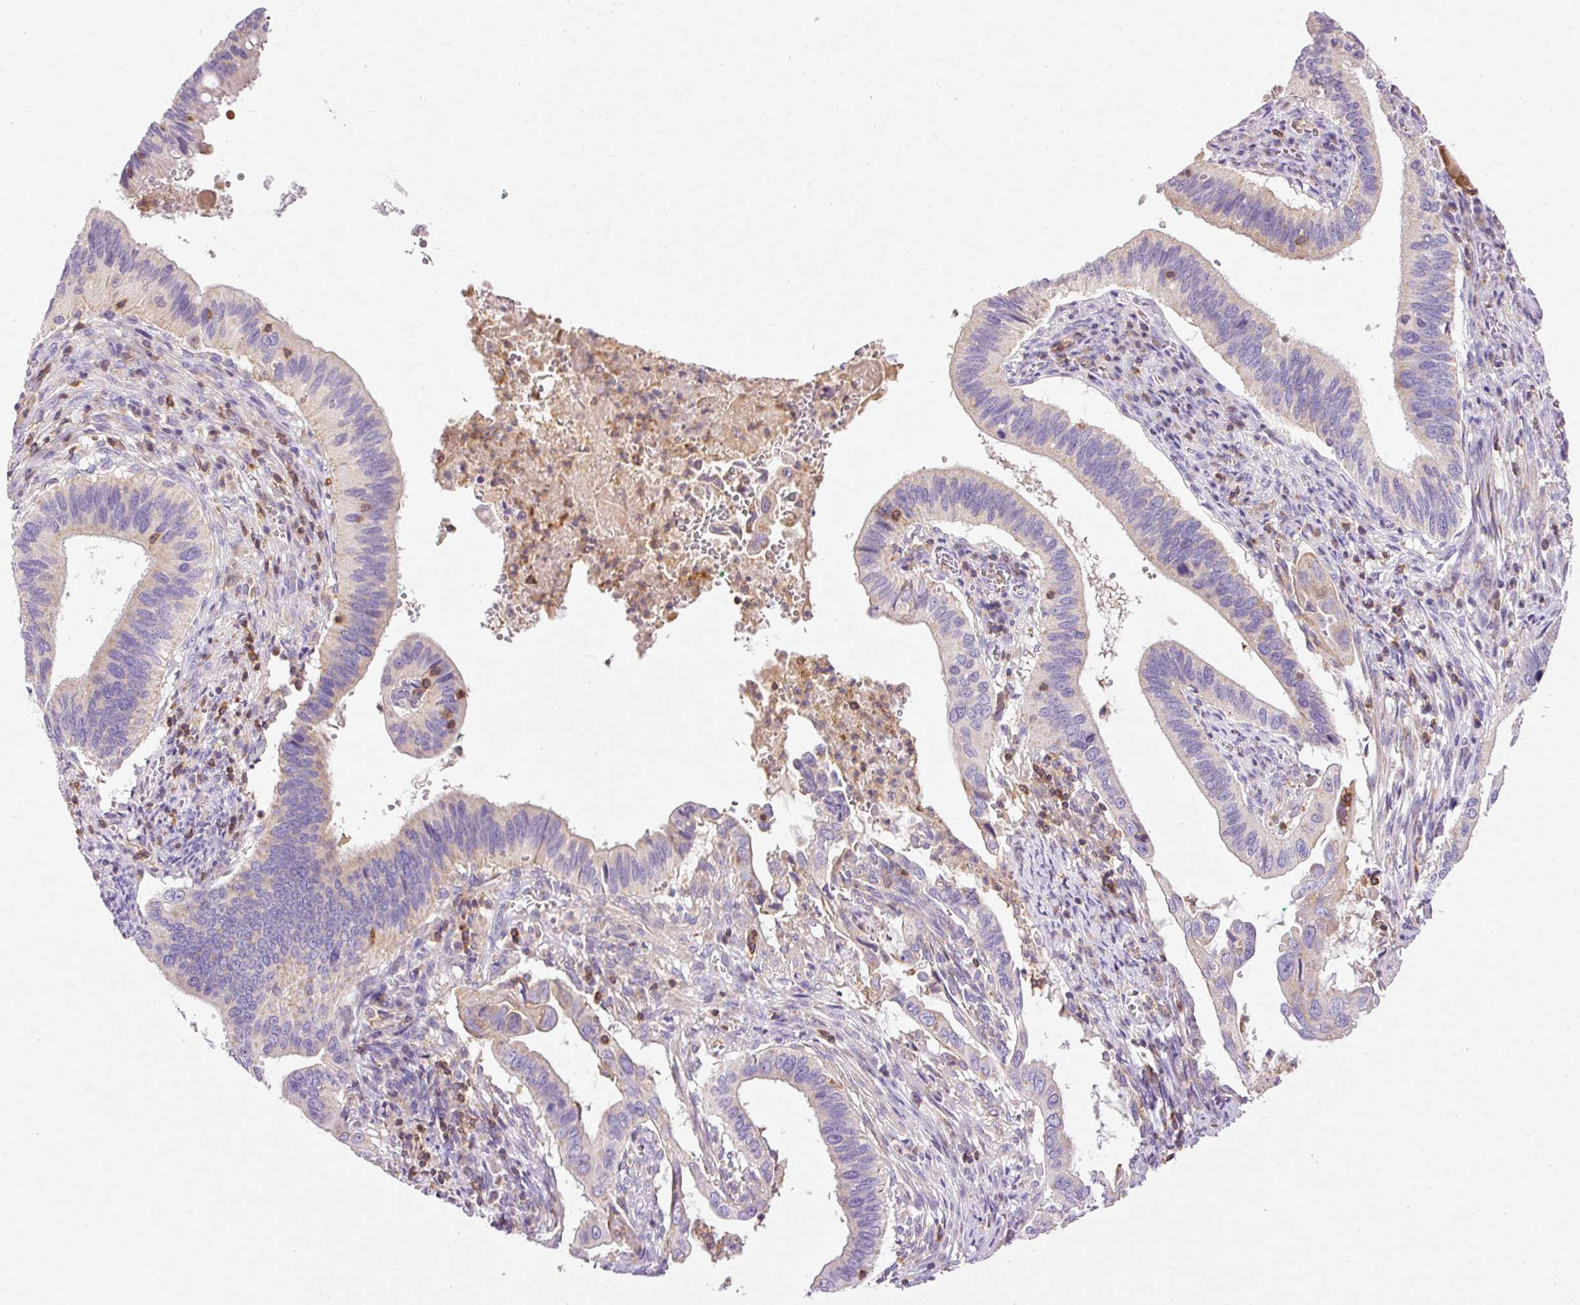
{"staining": {"intensity": "weak", "quantity": "<25%", "location": "cytoplasmic/membranous"}, "tissue": "cervical cancer", "cell_type": "Tumor cells", "image_type": "cancer", "snomed": [{"axis": "morphology", "description": "Adenocarcinoma, NOS"}, {"axis": "topography", "description": "Cervix"}], "caption": "Immunohistochemical staining of human cervical cancer demonstrates no significant expression in tumor cells.", "gene": "IMMT", "patient": {"sex": "female", "age": 42}}